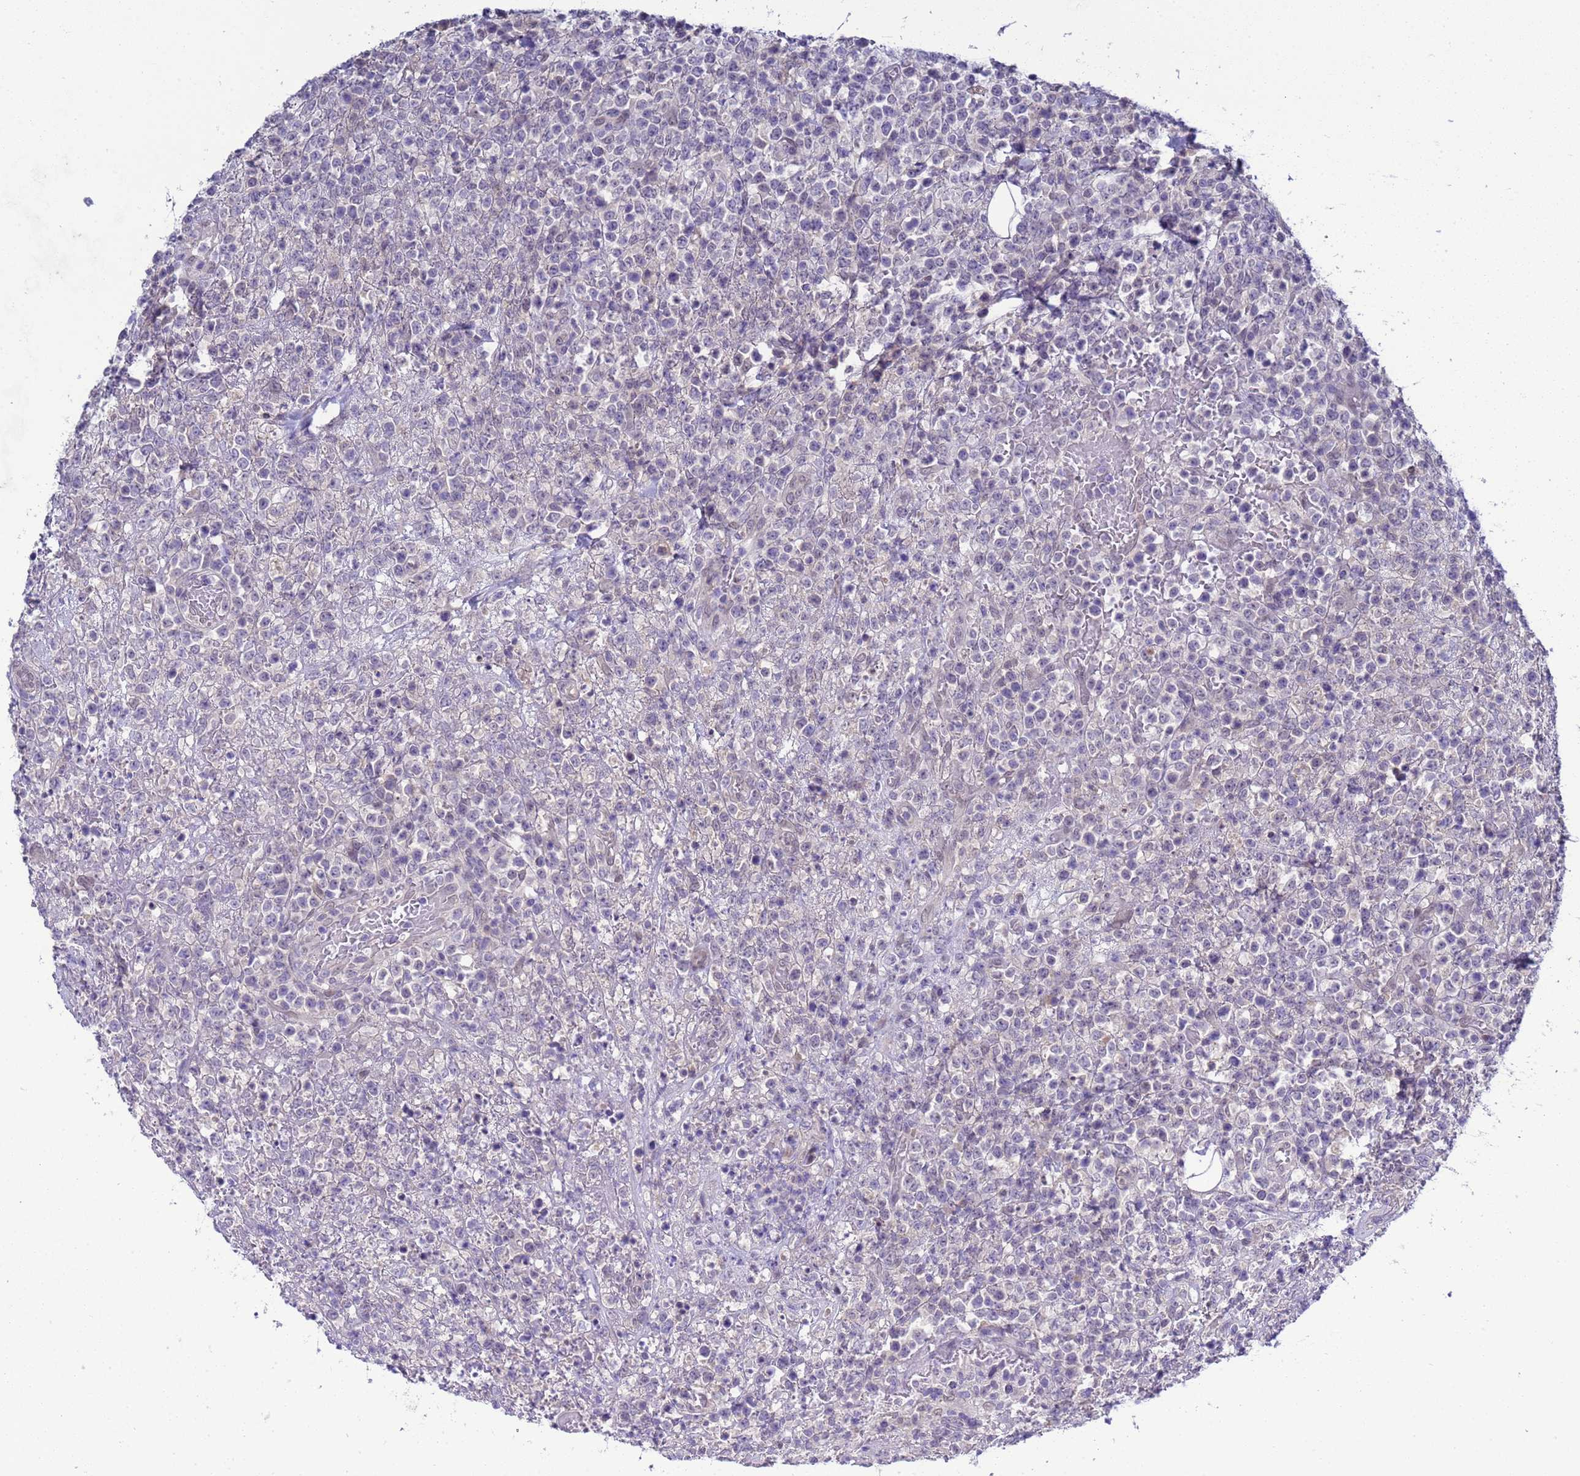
{"staining": {"intensity": "negative", "quantity": "none", "location": "none"}, "tissue": "lymphoma", "cell_type": "Tumor cells", "image_type": "cancer", "snomed": [{"axis": "morphology", "description": "Malignant lymphoma, non-Hodgkin's type, High grade"}, {"axis": "topography", "description": "Colon"}], "caption": "Photomicrograph shows no significant protein expression in tumor cells of malignant lymphoma, non-Hodgkin's type (high-grade).", "gene": "TRMT10A", "patient": {"sex": "female", "age": 53}}